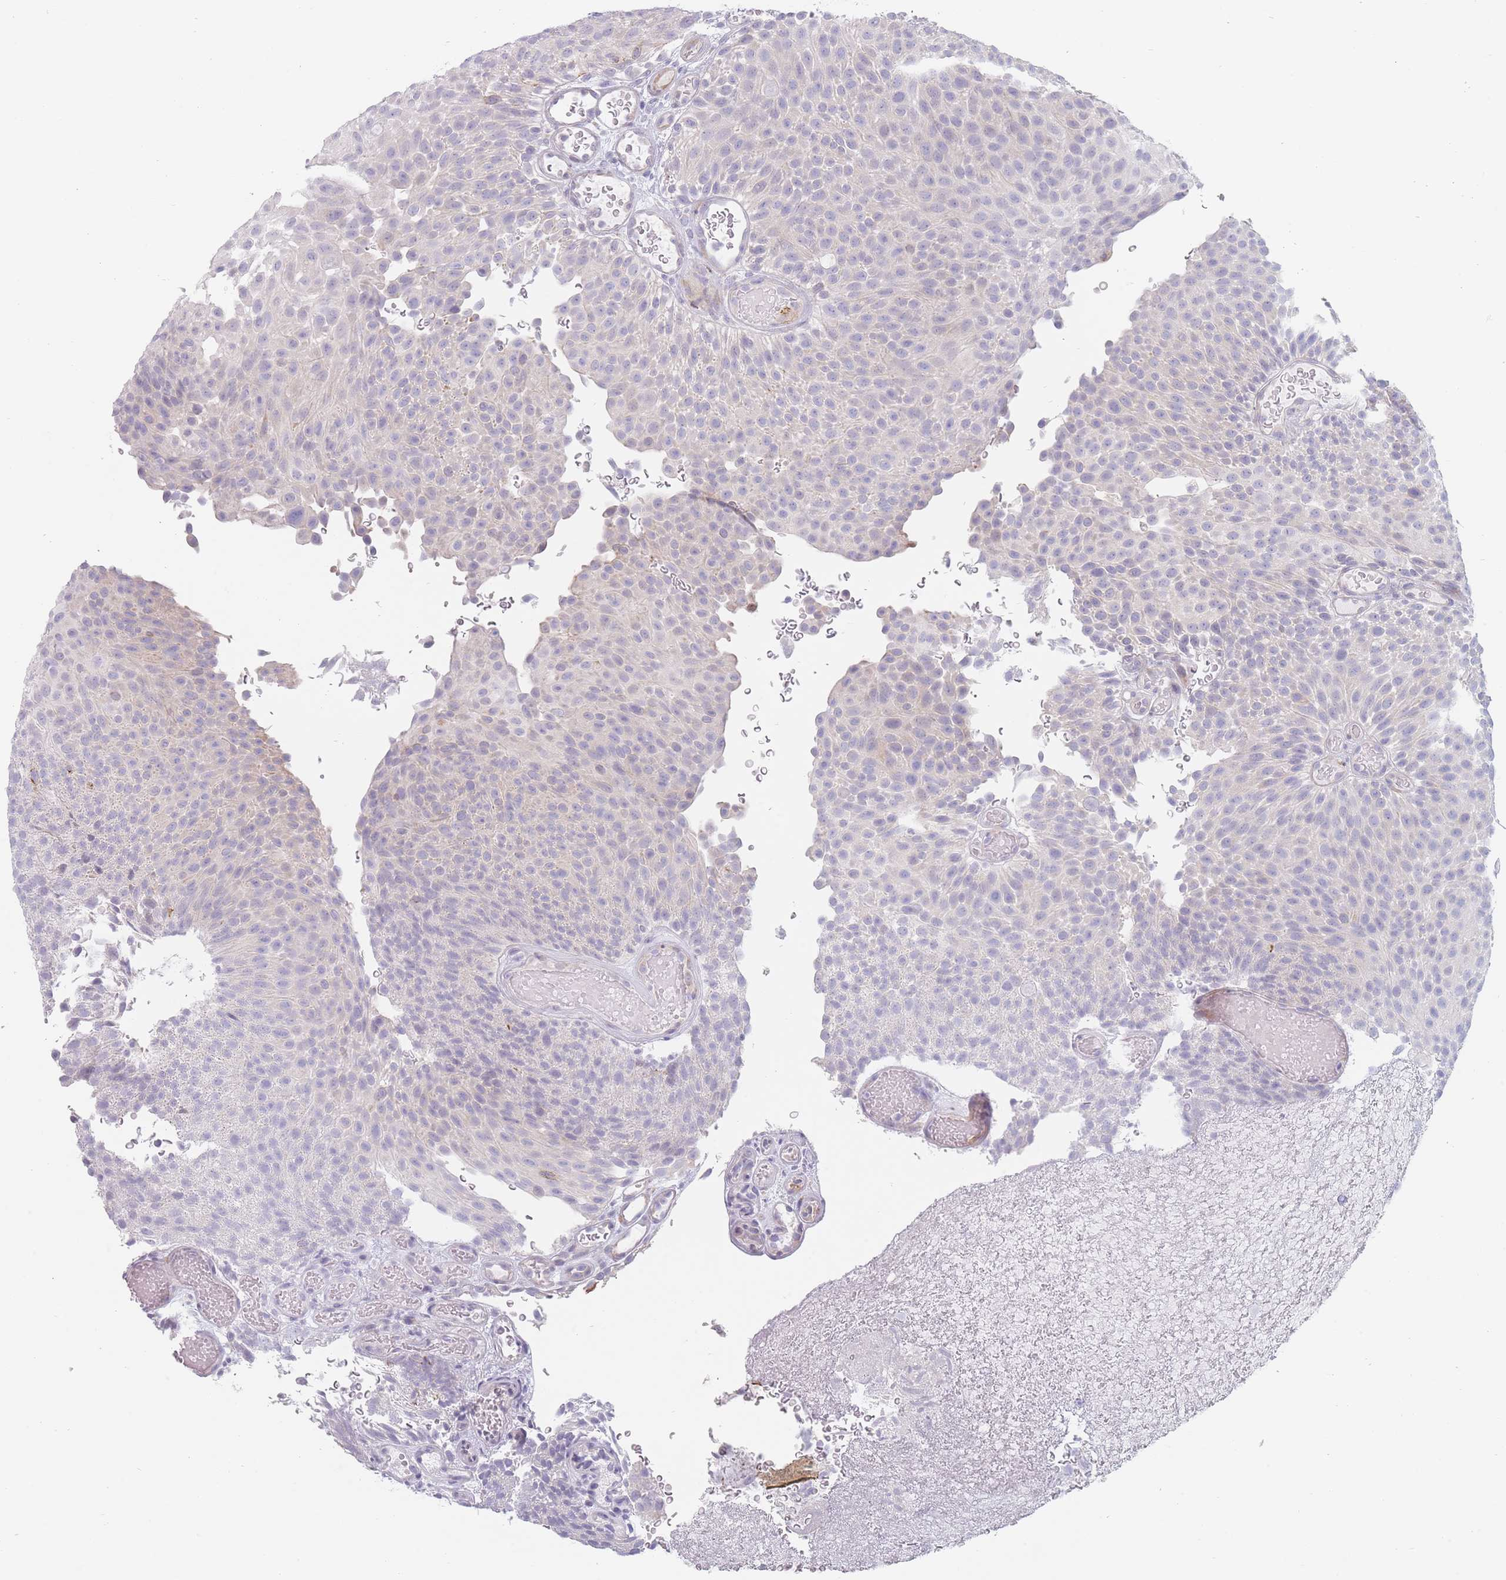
{"staining": {"intensity": "negative", "quantity": "none", "location": "none"}, "tissue": "urothelial cancer", "cell_type": "Tumor cells", "image_type": "cancer", "snomed": [{"axis": "morphology", "description": "Urothelial carcinoma, Low grade"}, {"axis": "topography", "description": "Urinary bladder"}], "caption": "Immunohistochemistry image of neoplastic tissue: human urothelial carcinoma (low-grade) stained with DAB (3,3'-diaminobenzidine) displays no significant protein positivity in tumor cells.", "gene": "SPATS1", "patient": {"sex": "male", "age": 78}}